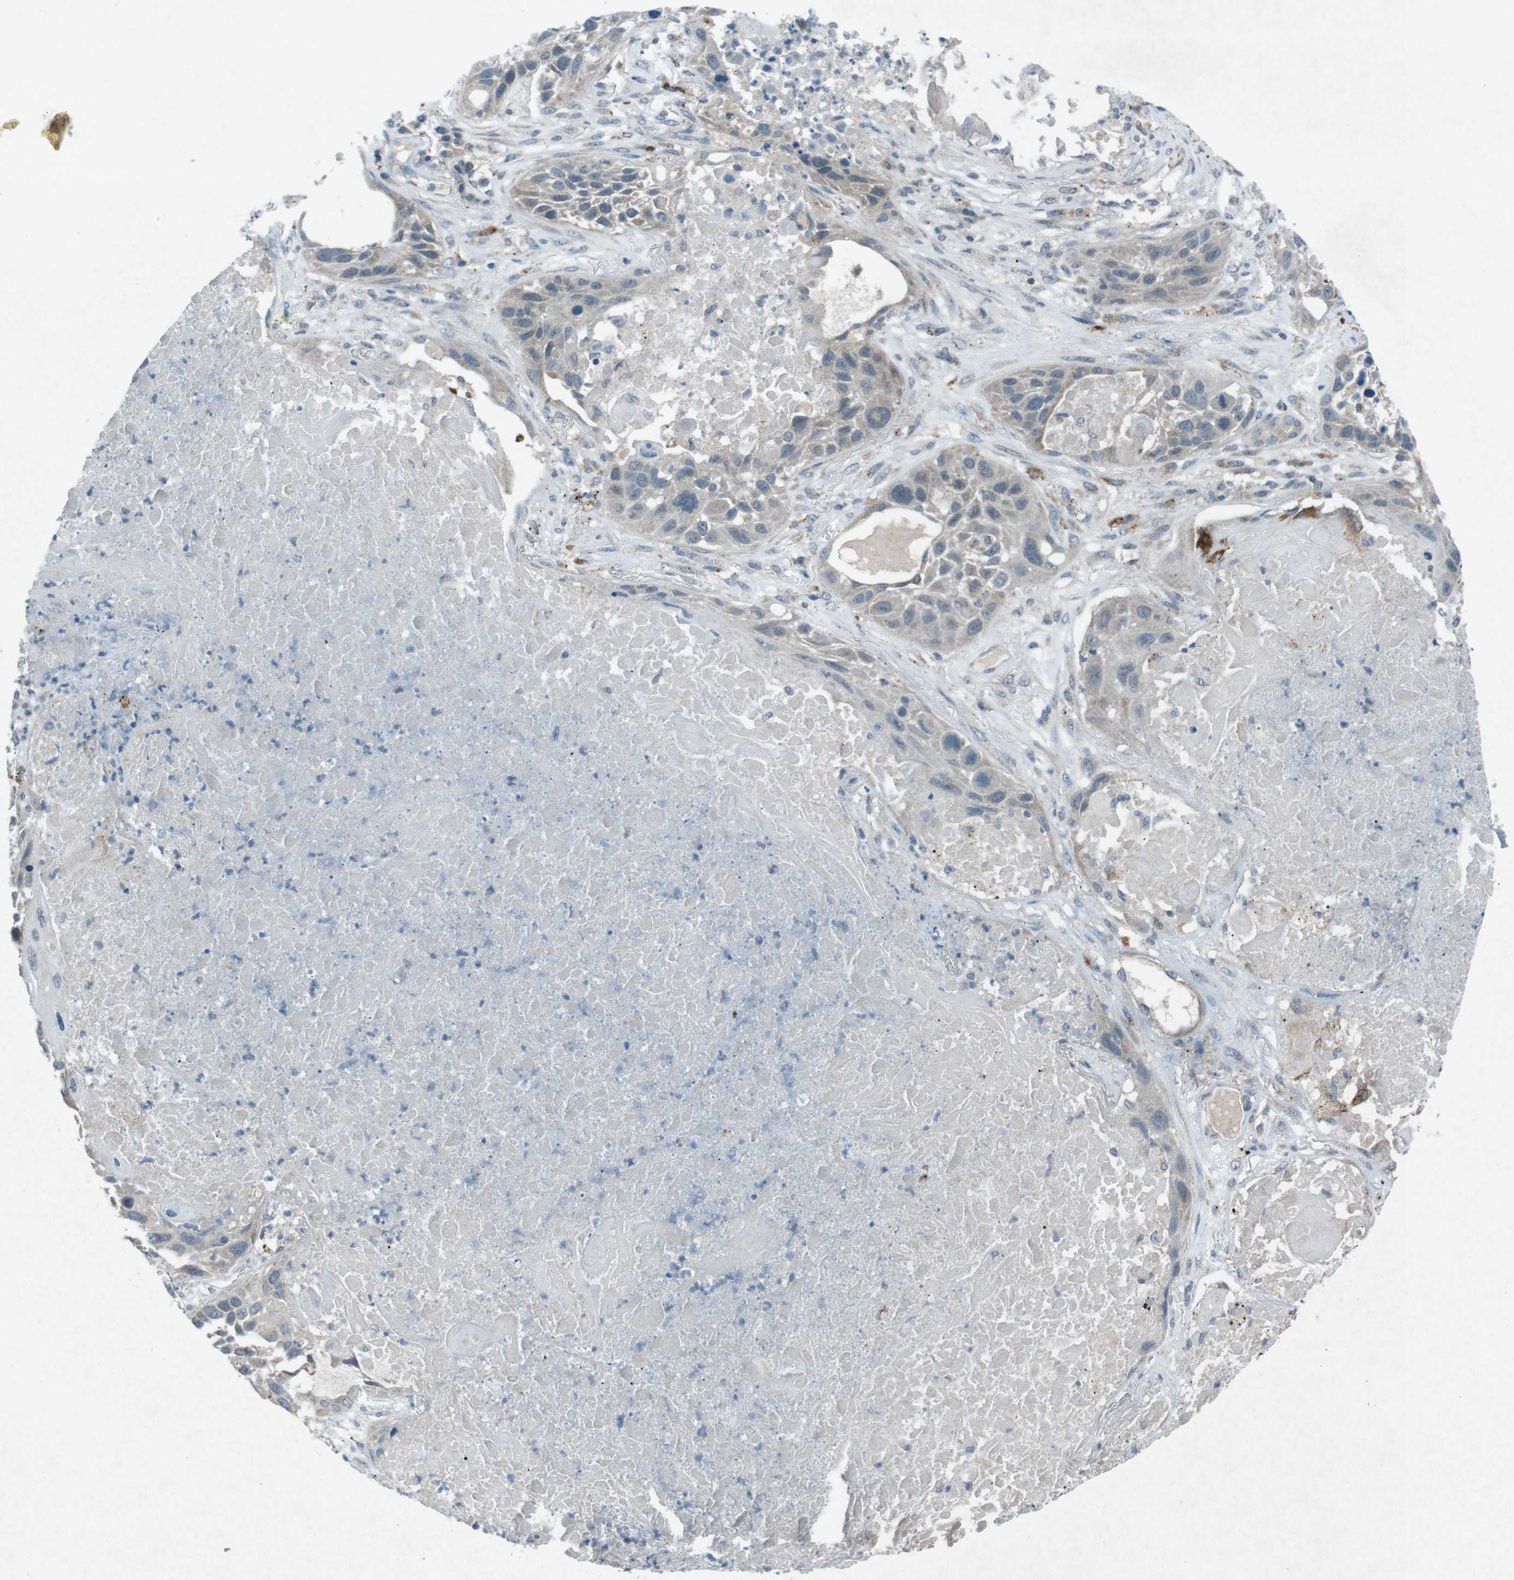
{"staining": {"intensity": "negative", "quantity": "none", "location": "none"}, "tissue": "lung cancer", "cell_type": "Tumor cells", "image_type": "cancer", "snomed": [{"axis": "morphology", "description": "Squamous cell carcinoma, NOS"}, {"axis": "topography", "description": "Lung"}], "caption": "A photomicrograph of lung squamous cell carcinoma stained for a protein demonstrates no brown staining in tumor cells. (DAB (3,3'-diaminobenzidine) immunohistochemistry with hematoxylin counter stain).", "gene": "FCRLA", "patient": {"sex": "male", "age": 57}}